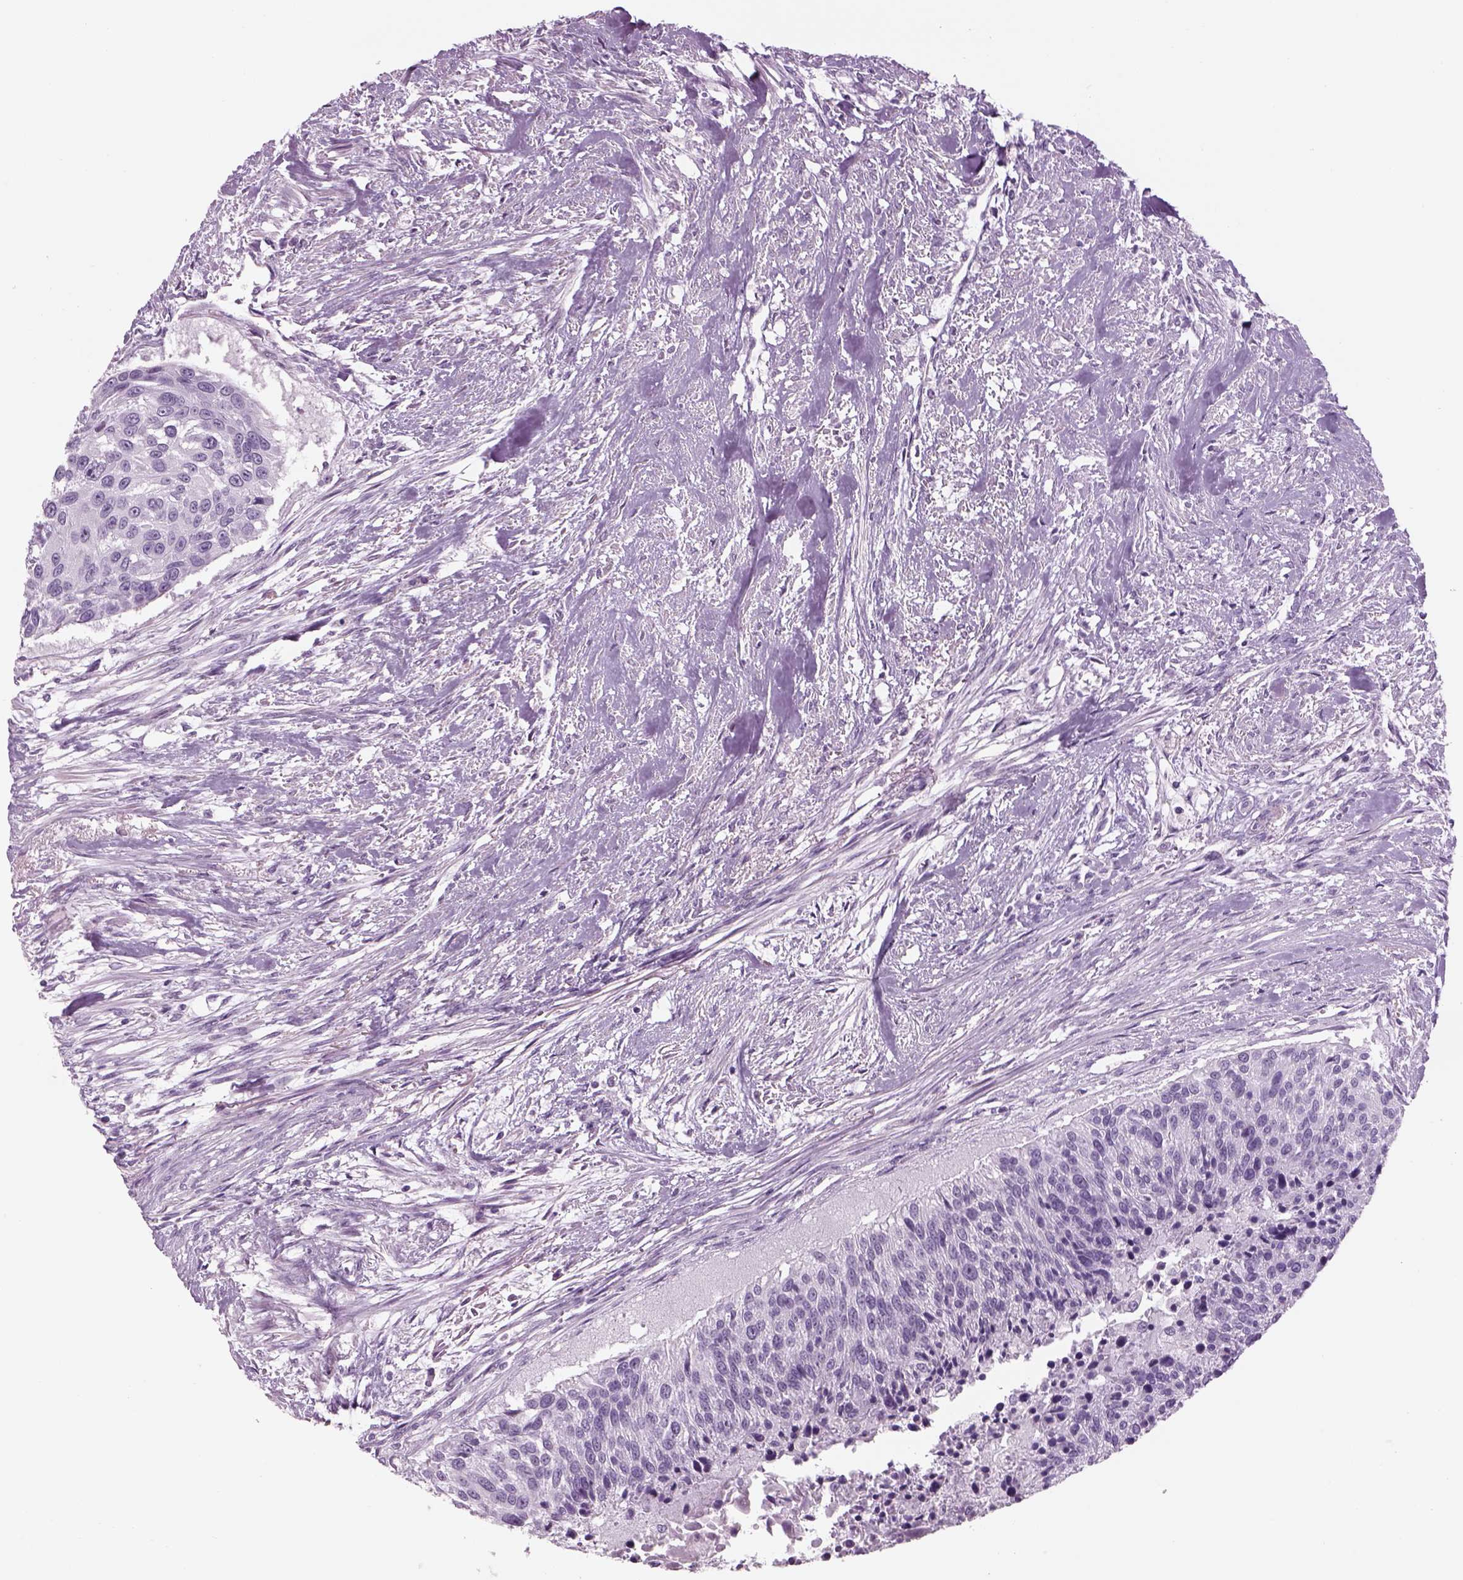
{"staining": {"intensity": "negative", "quantity": "none", "location": "none"}, "tissue": "urothelial cancer", "cell_type": "Tumor cells", "image_type": "cancer", "snomed": [{"axis": "morphology", "description": "Urothelial carcinoma, NOS"}, {"axis": "topography", "description": "Urinary bladder"}], "caption": "Immunohistochemical staining of human transitional cell carcinoma demonstrates no significant positivity in tumor cells.", "gene": "GAS2L2", "patient": {"sex": "male", "age": 55}}